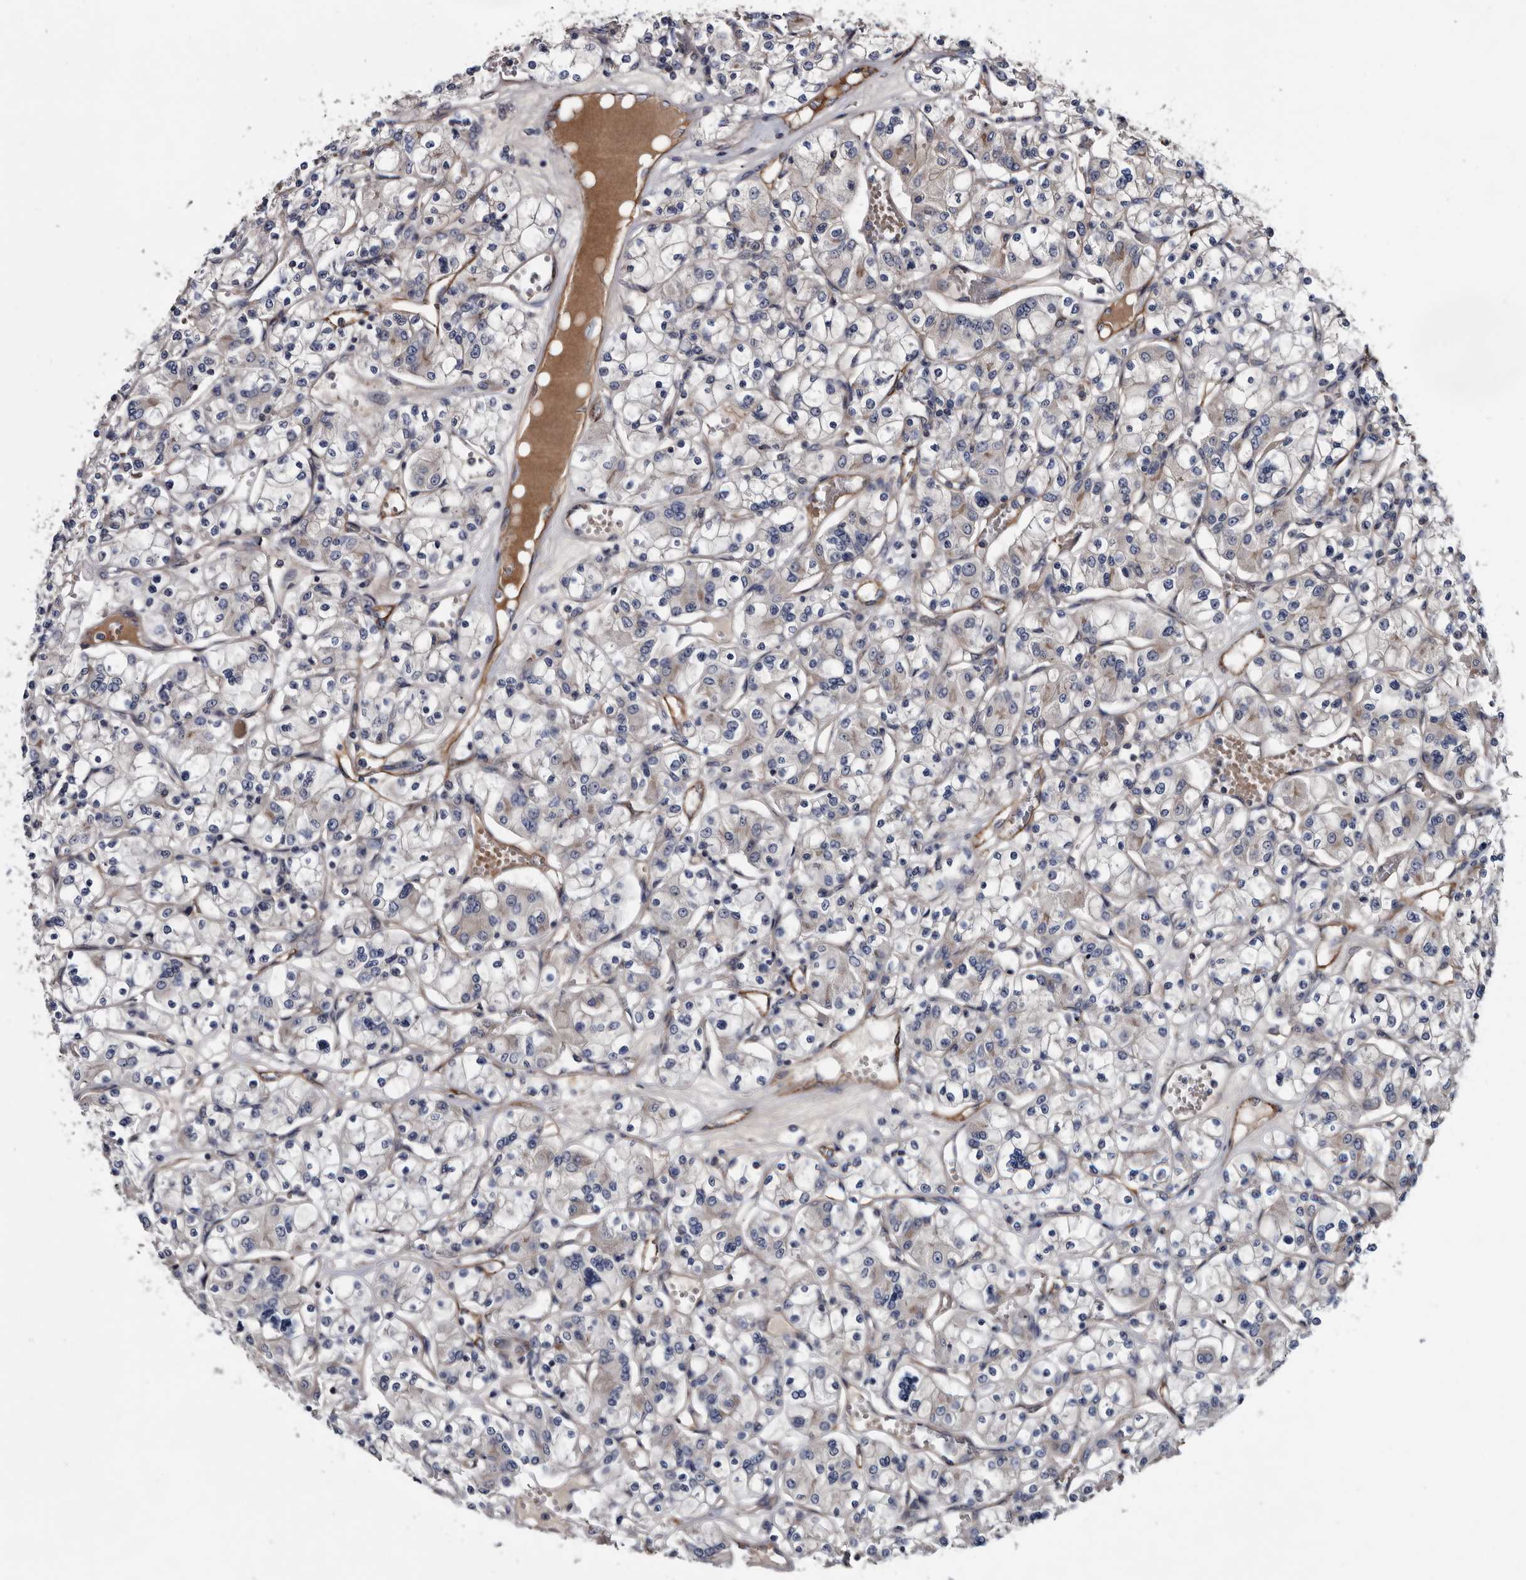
{"staining": {"intensity": "weak", "quantity": "25%-75%", "location": "cytoplasmic/membranous"}, "tissue": "renal cancer", "cell_type": "Tumor cells", "image_type": "cancer", "snomed": [{"axis": "morphology", "description": "Adenocarcinoma, NOS"}, {"axis": "topography", "description": "Kidney"}], "caption": "The histopathology image shows immunohistochemical staining of renal adenocarcinoma. There is weak cytoplasmic/membranous positivity is seen in about 25%-75% of tumor cells.", "gene": "TSPAN17", "patient": {"sex": "female", "age": 59}}